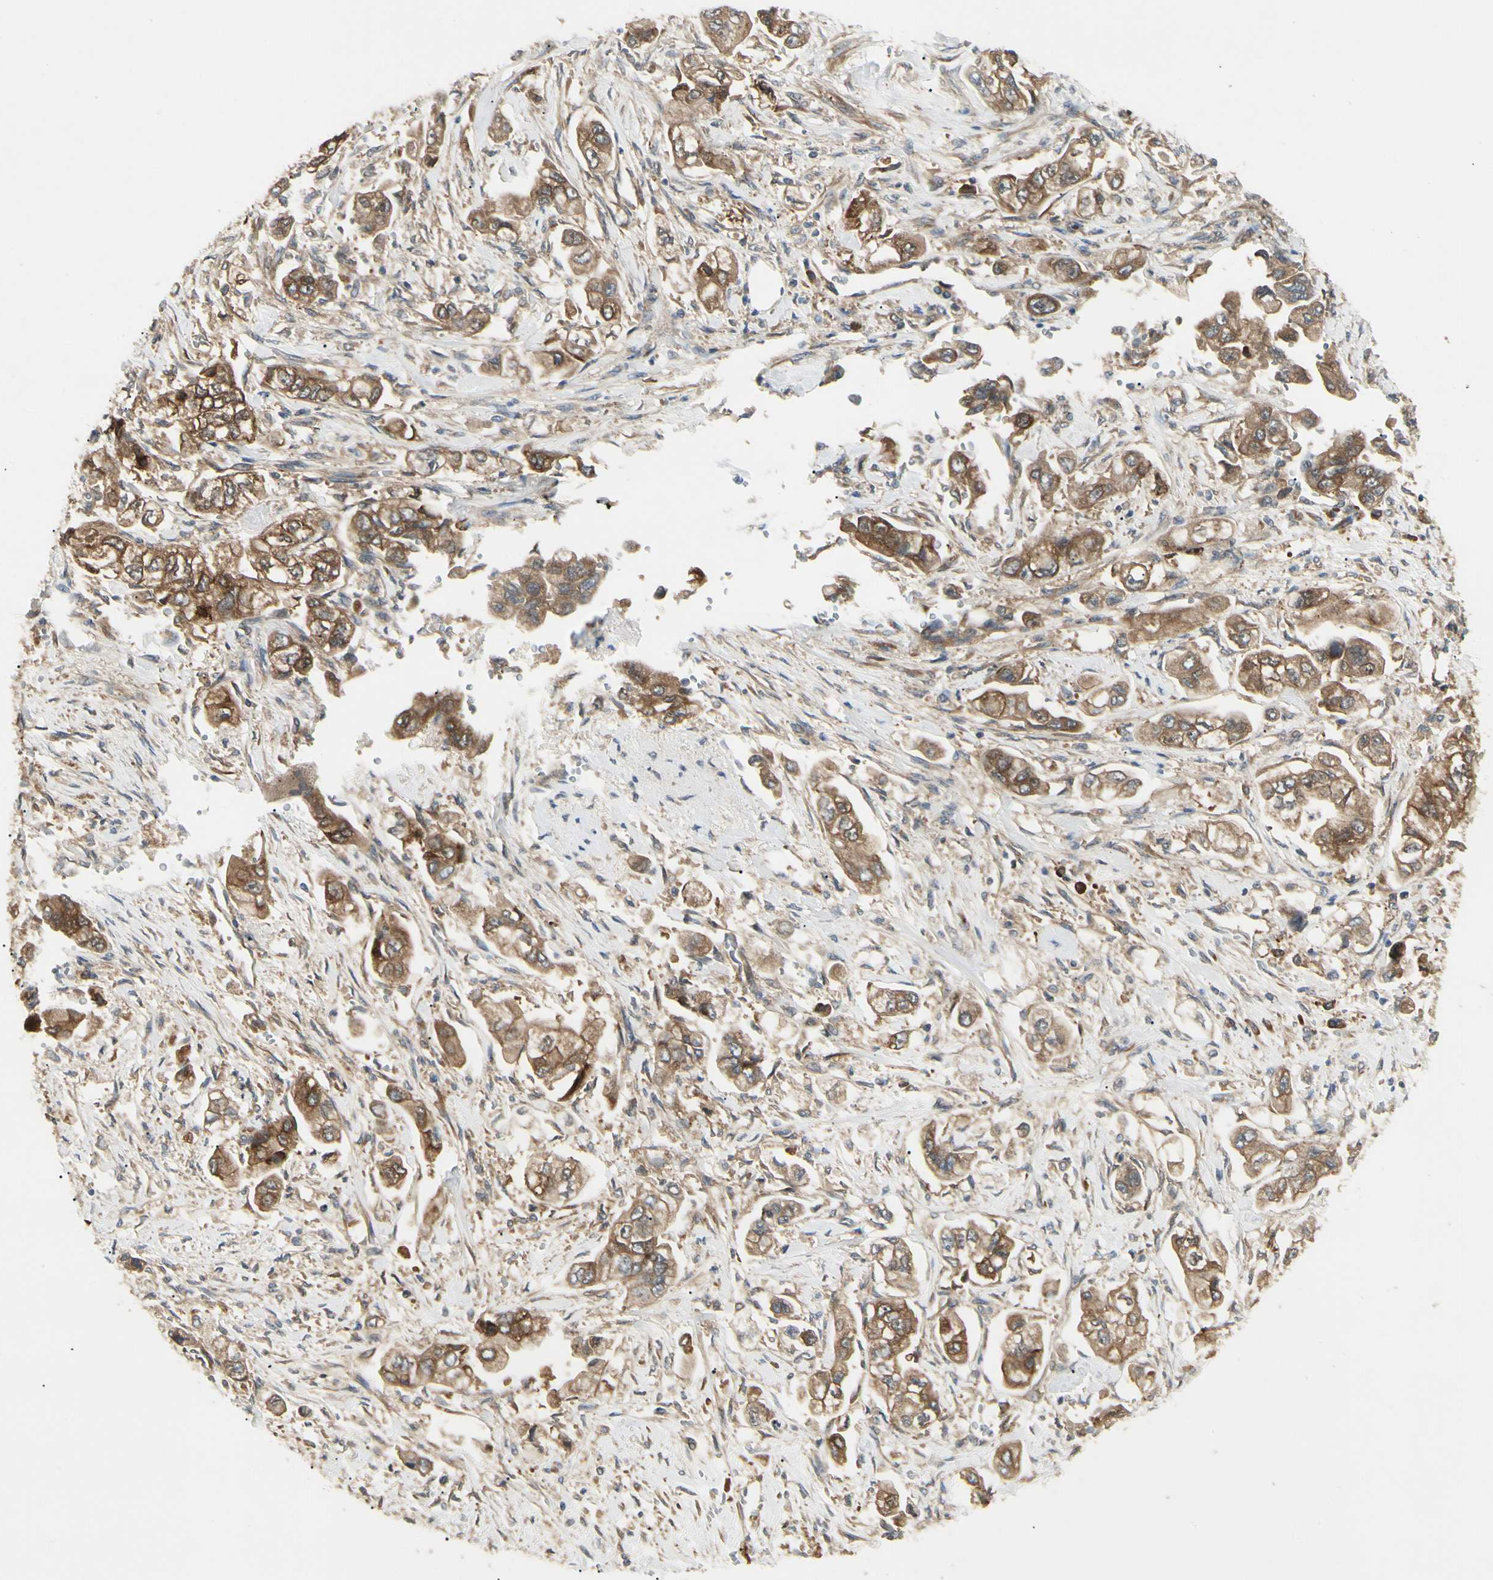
{"staining": {"intensity": "strong", "quantity": ">75%", "location": "cytoplasmic/membranous"}, "tissue": "stomach cancer", "cell_type": "Tumor cells", "image_type": "cancer", "snomed": [{"axis": "morphology", "description": "Adenocarcinoma, NOS"}, {"axis": "topography", "description": "Stomach"}], "caption": "Immunohistochemistry photomicrograph of human stomach adenocarcinoma stained for a protein (brown), which reveals high levels of strong cytoplasmic/membranous staining in approximately >75% of tumor cells.", "gene": "NME1-NME2", "patient": {"sex": "male", "age": 62}}